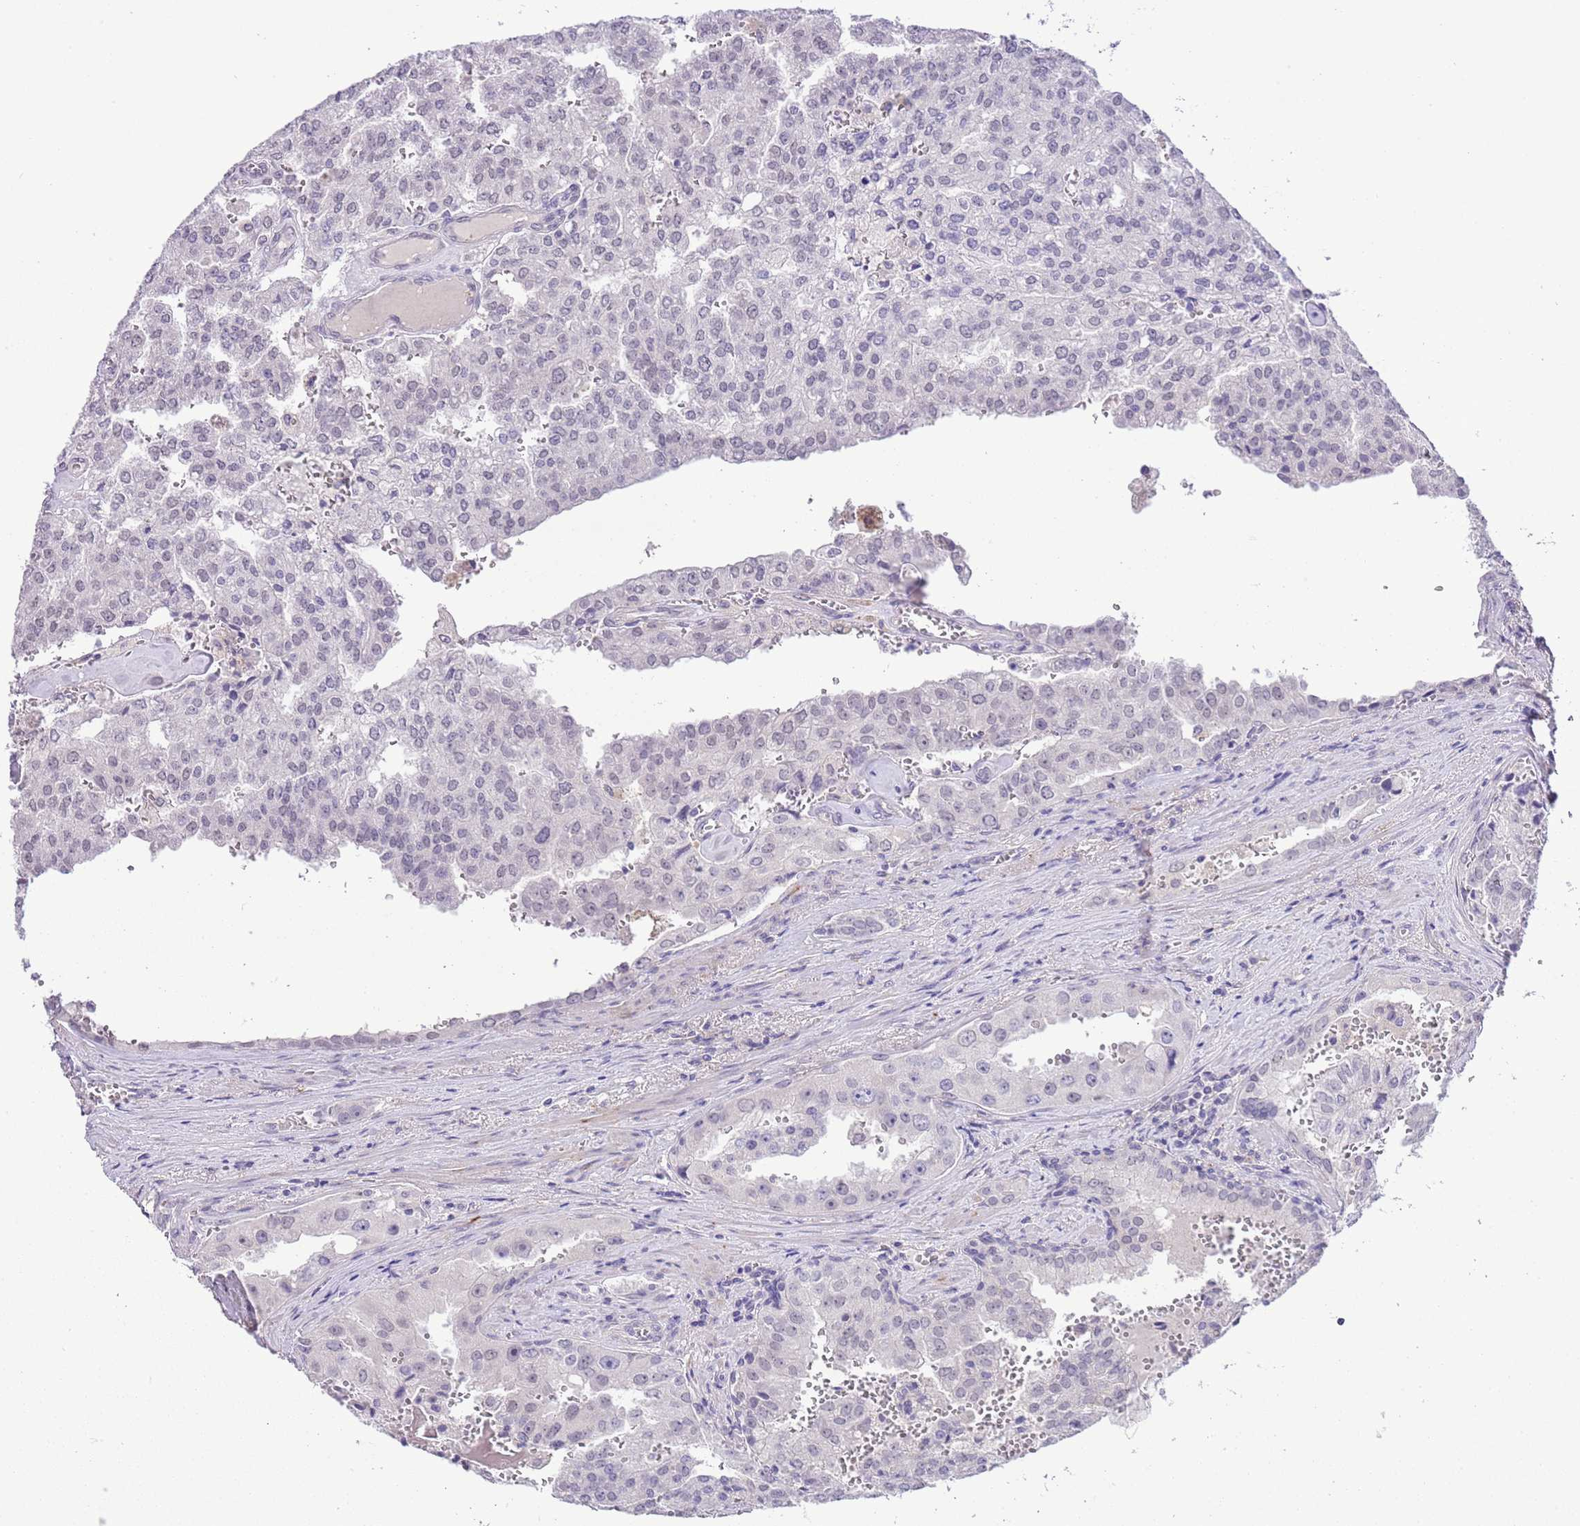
{"staining": {"intensity": "negative", "quantity": "none", "location": "none"}, "tissue": "prostate cancer", "cell_type": "Tumor cells", "image_type": "cancer", "snomed": [{"axis": "morphology", "description": "Adenocarcinoma, High grade"}, {"axis": "topography", "description": "Prostate"}], "caption": "Tumor cells show no significant expression in prostate cancer (high-grade adenocarcinoma). (DAB (3,3'-diaminobenzidine) immunohistochemistry with hematoxylin counter stain).", "gene": "MIDN", "patient": {"sex": "male", "age": 68}}